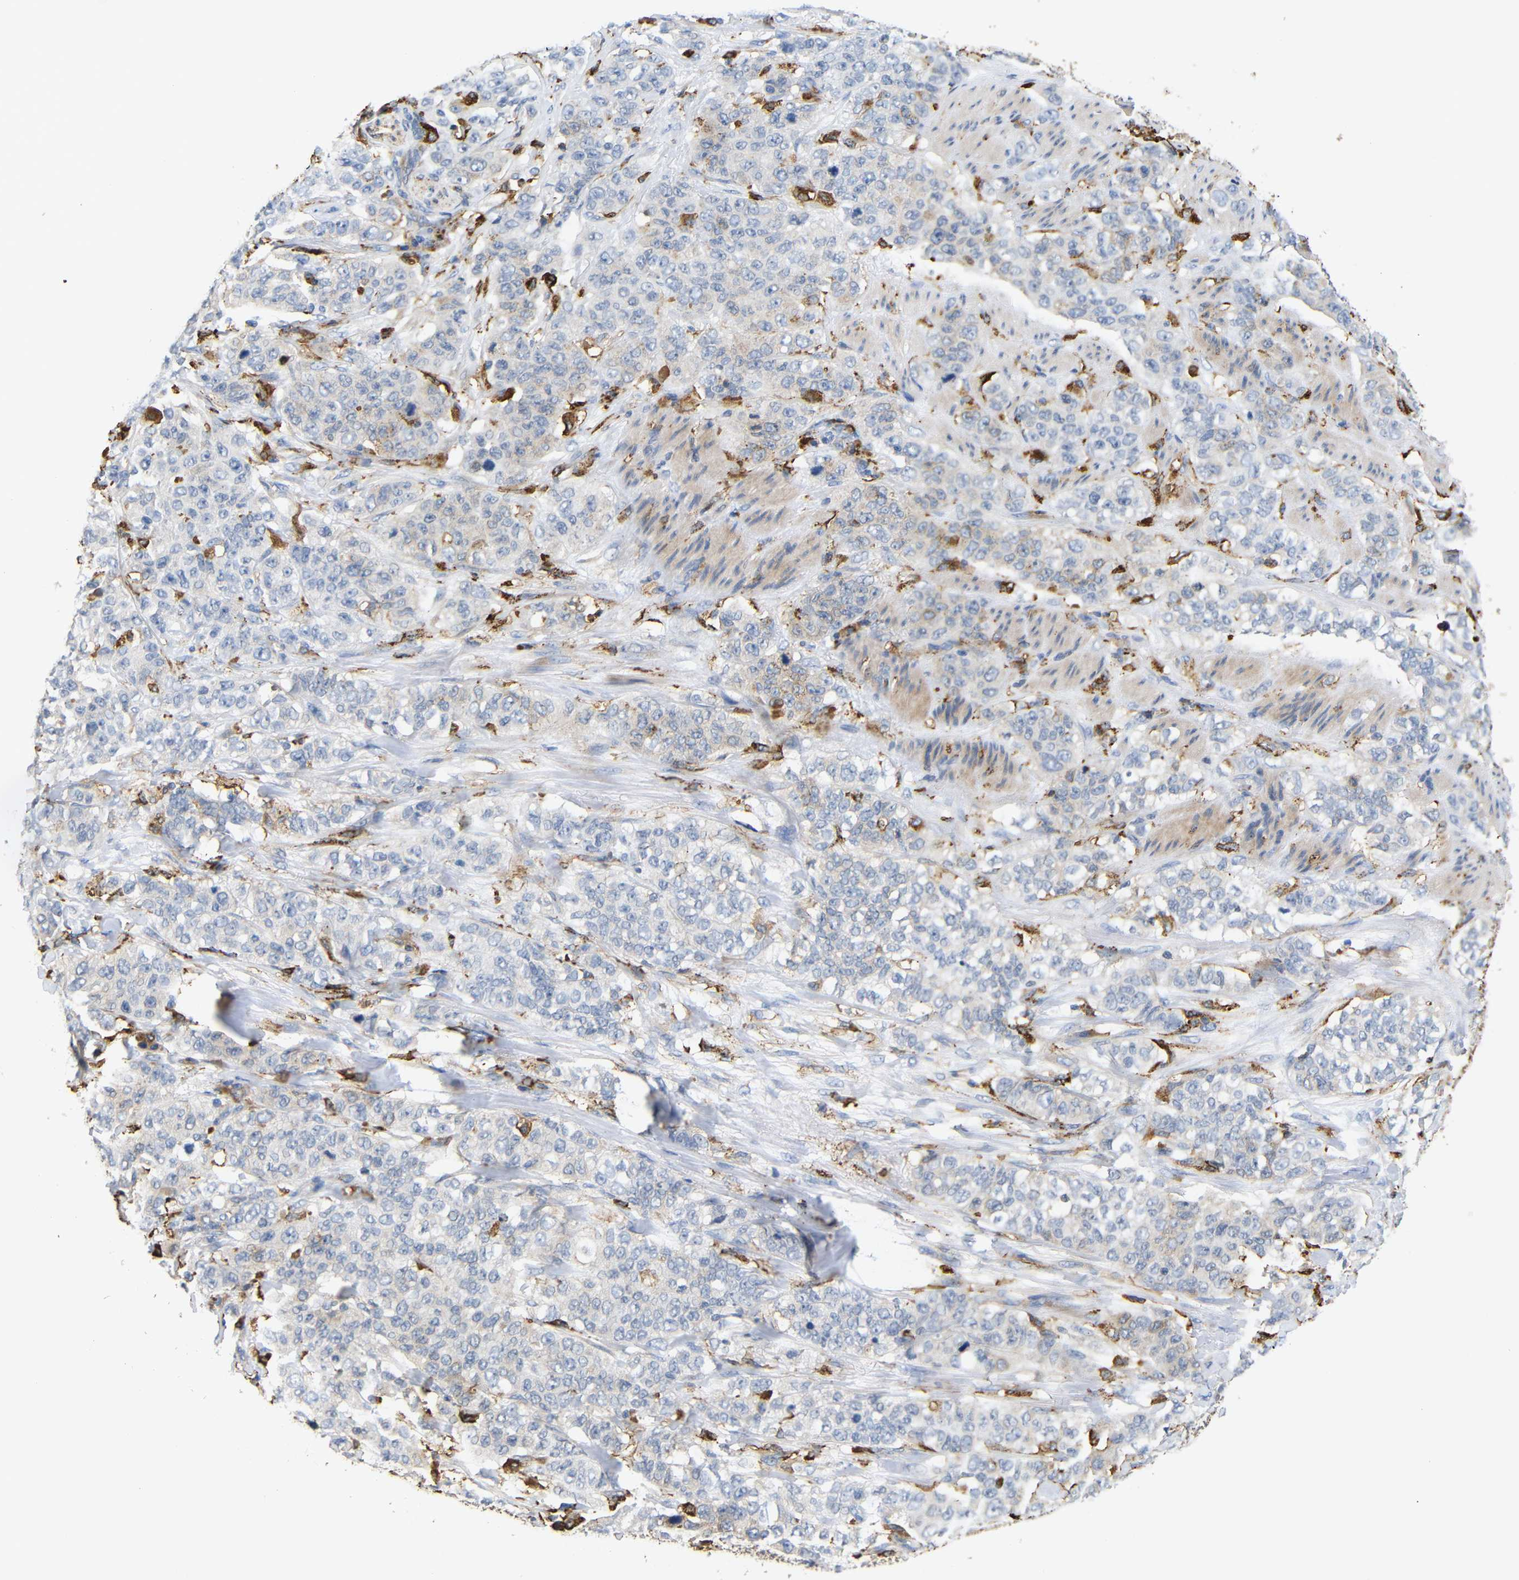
{"staining": {"intensity": "negative", "quantity": "none", "location": "none"}, "tissue": "stomach cancer", "cell_type": "Tumor cells", "image_type": "cancer", "snomed": [{"axis": "morphology", "description": "Adenocarcinoma, NOS"}, {"axis": "topography", "description": "Stomach"}], "caption": "Photomicrograph shows no protein positivity in tumor cells of stomach cancer (adenocarcinoma) tissue.", "gene": "HLA-DQB1", "patient": {"sex": "male", "age": 48}}